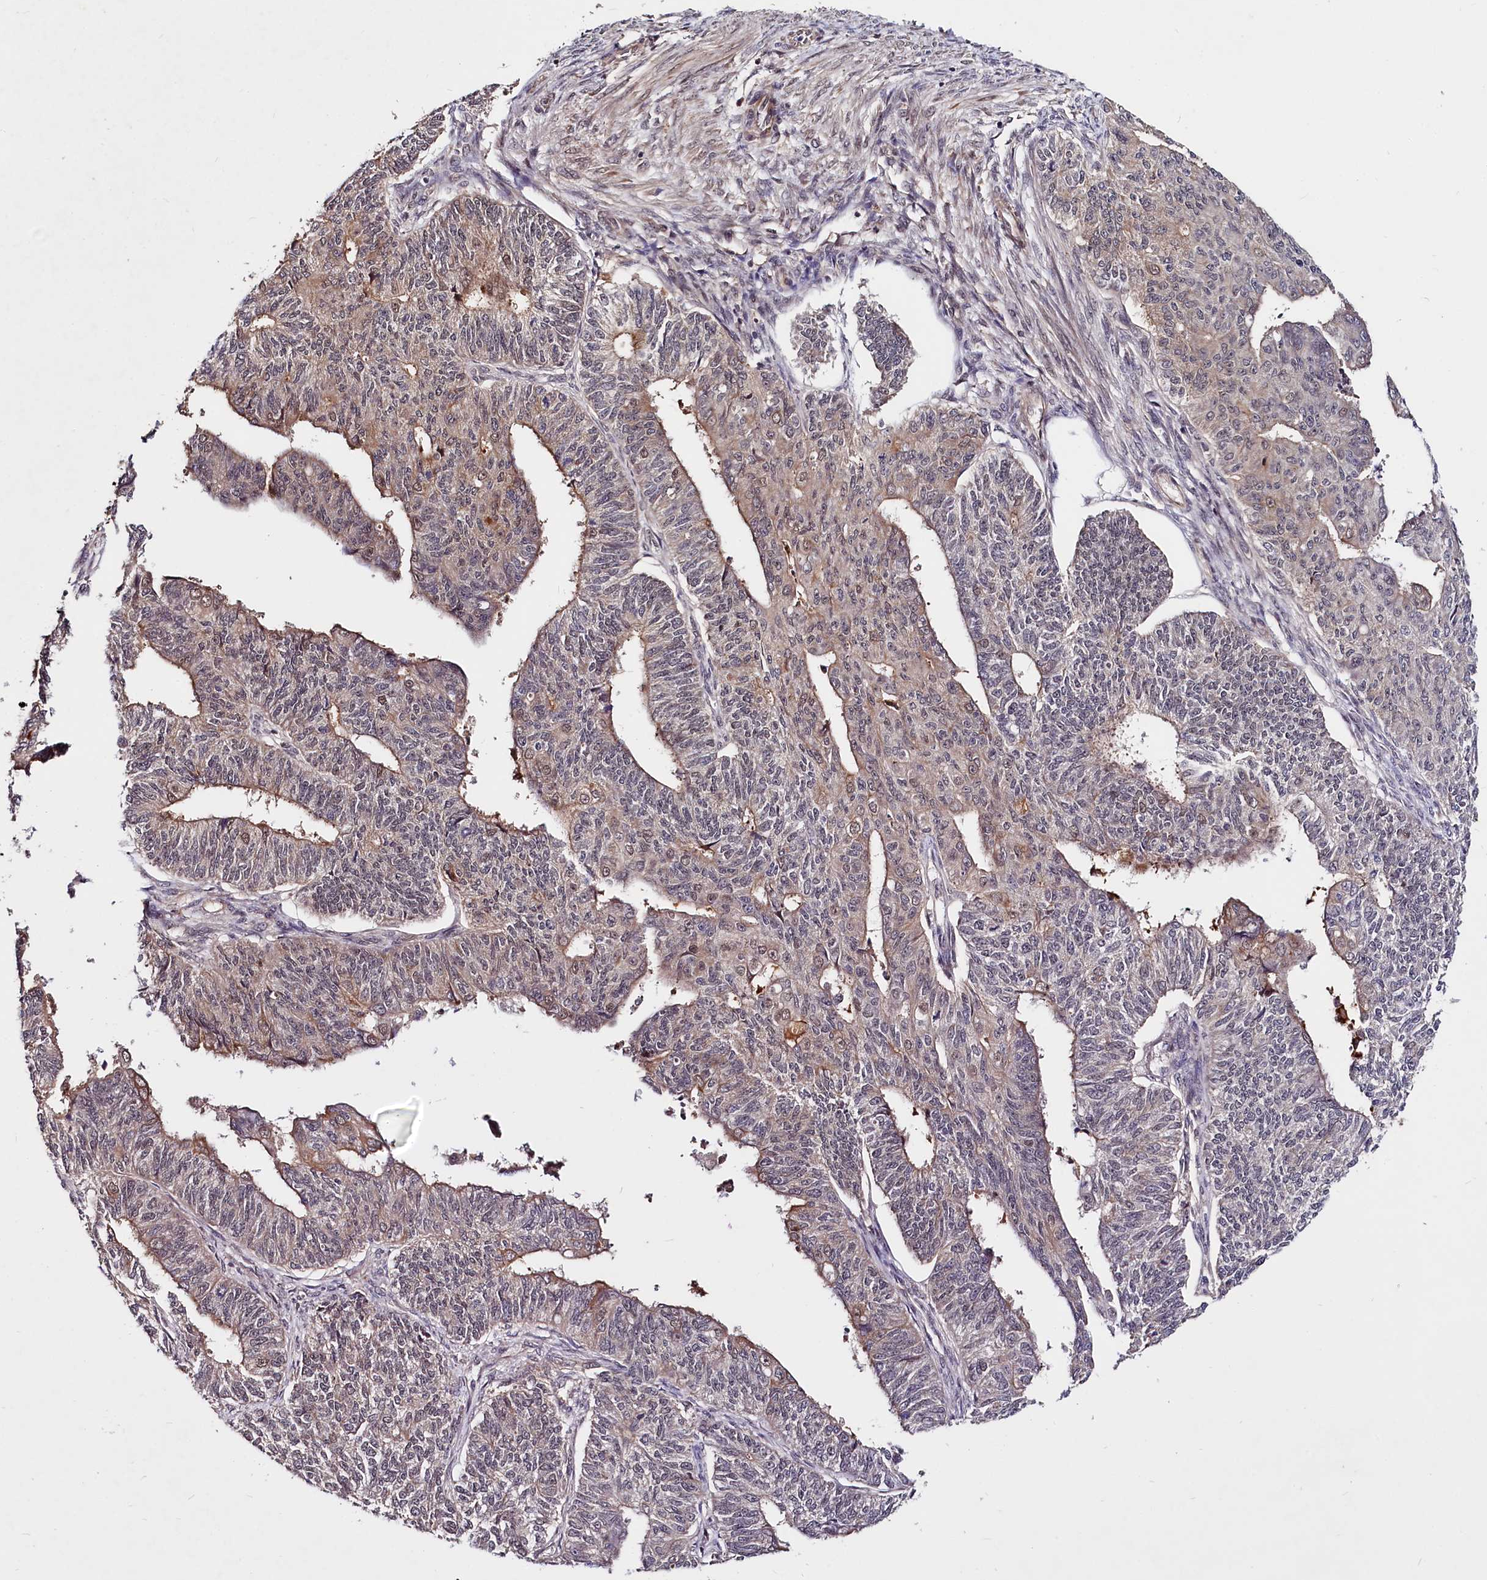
{"staining": {"intensity": "weak", "quantity": "25%-75%", "location": "cytoplasmic/membranous,nuclear"}, "tissue": "endometrial cancer", "cell_type": "Tumor cells", "image_type": "cancer", "snomed": [{"axis": "morphology", "description": "Adenocarcinoma, NOS"}, {"axis": "topography", "description": "Endometrium"}], "caption": "Immunohistochemistry of endometrial adenocarcinoma shows low levels of weak cytoplasmic/membranous and nuclear staining in approximately 25%-75% of tumor cells. The protein is stained brown, and the nuclei are stained in blue (DAB IHC with brightfield microscopy, high magnification).", "gene": "UBE3A", "patient": {"sex": "female", "age": 32}}